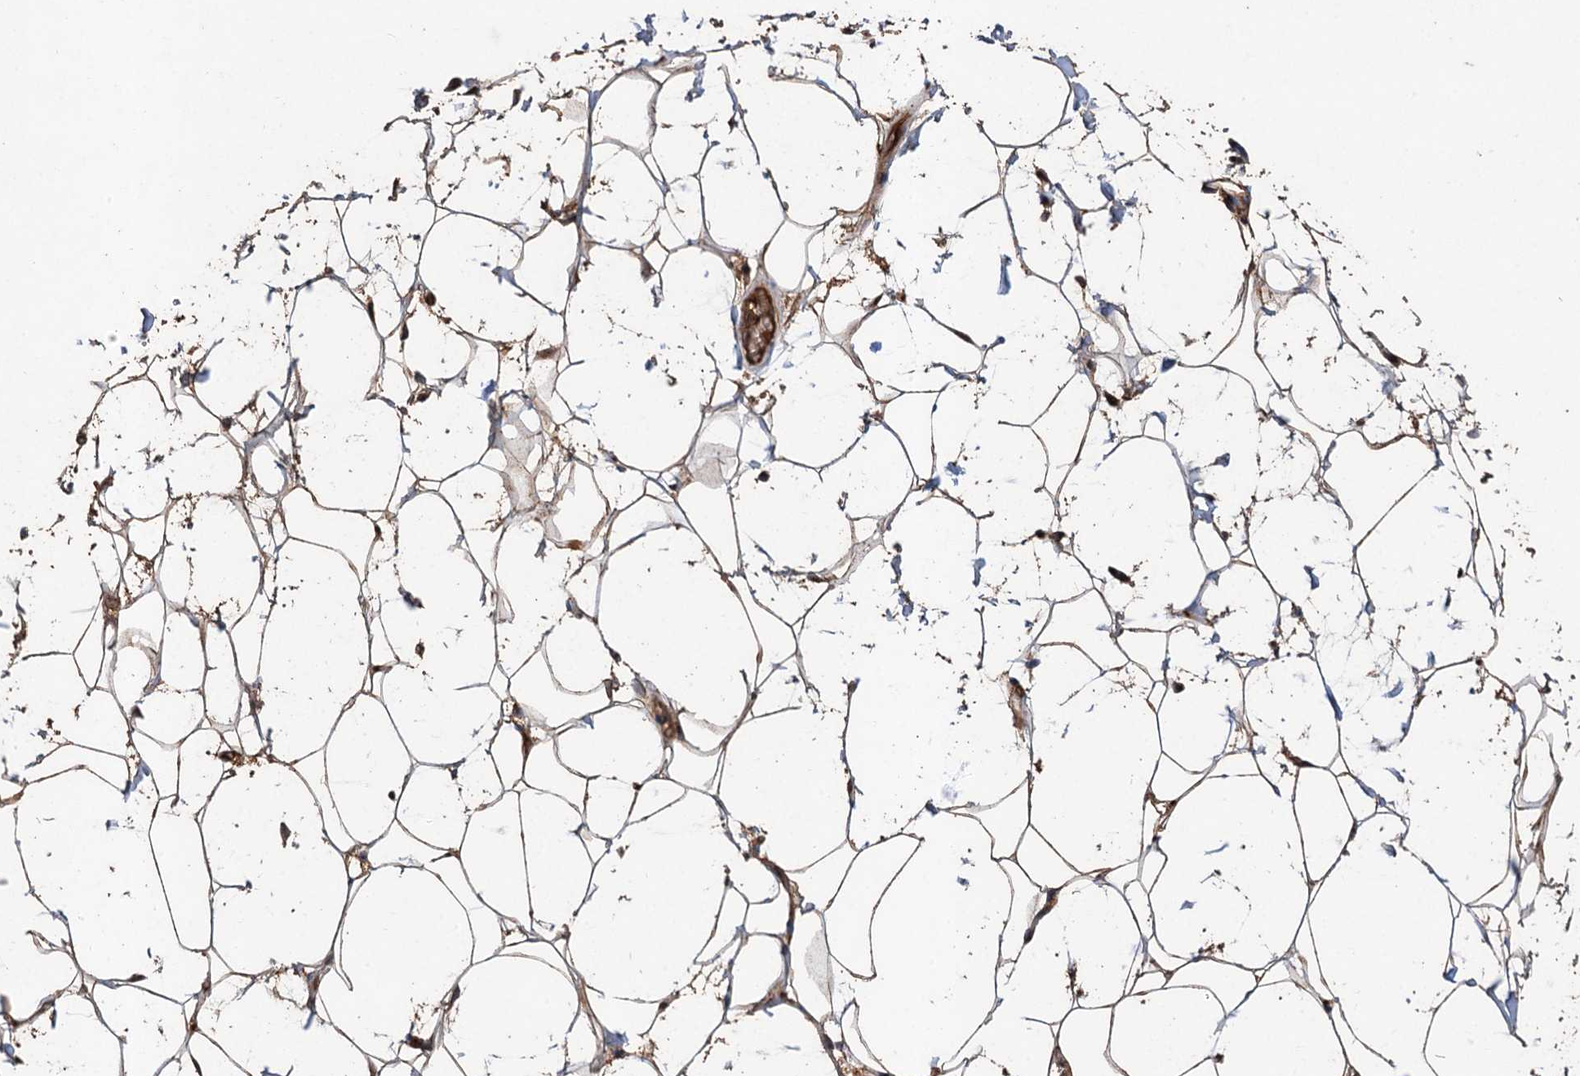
{"staining": {"intensity": "moderate", "quantity": "25%-75%", "location": "cytoplasmic/membranous"}, "tissue": "adipose tissue", "cell_type": "Adipocytes", "image_type": "normal", "snomed": [{"axis": "morphology", "description": "Normal tissue, NOS"}, {"axis": "topography", "description": "Breast"}], "caption": "Protein staining of benign adipose tissue shows moderate cytoplasmic/membranous staining in about 25%-75% of adipocytes.", "gene": "DEXI", "patient": {"sex": "female", "age": 26}}